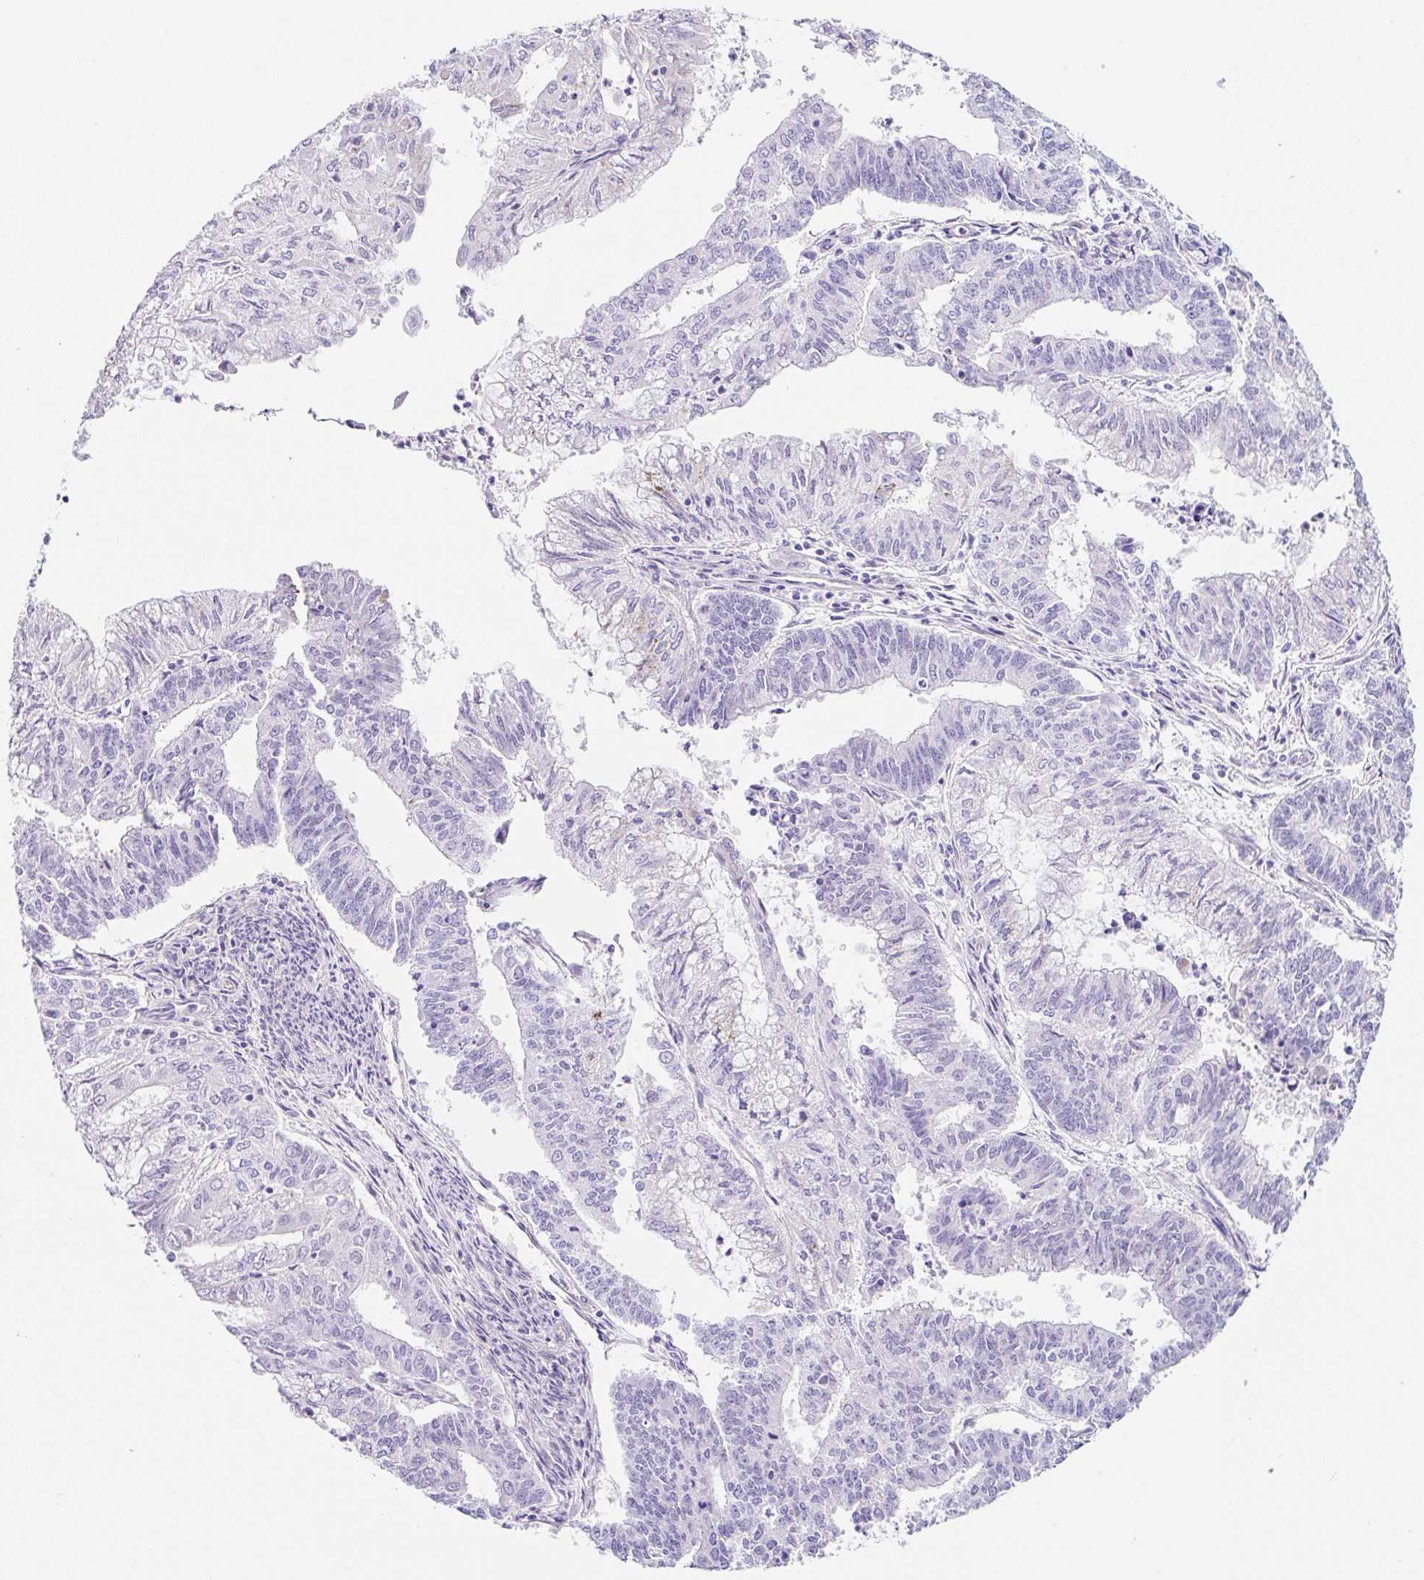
{"staining": {"intensity": "negative", "quantity": "none", "location": "none"}, "tissue": "endometrial cancer", "cell_type": "Tumor cells", "image_type": "cancer", "snomed": [{"axis": "morphology", "description": "Adenocarcinoma, NOS"}, {"axis": "topography", "description": "Endometrium"}], "caption": "Tumor cells are negative for brown protein staining in endometrial cancer. (Brightfield microscopy of DAB (3,3'-diaminobenzidine) immunohistochemistry at high magnification).", "gene": "DKK4", "patient": {"sex": "female", "age": 61}}